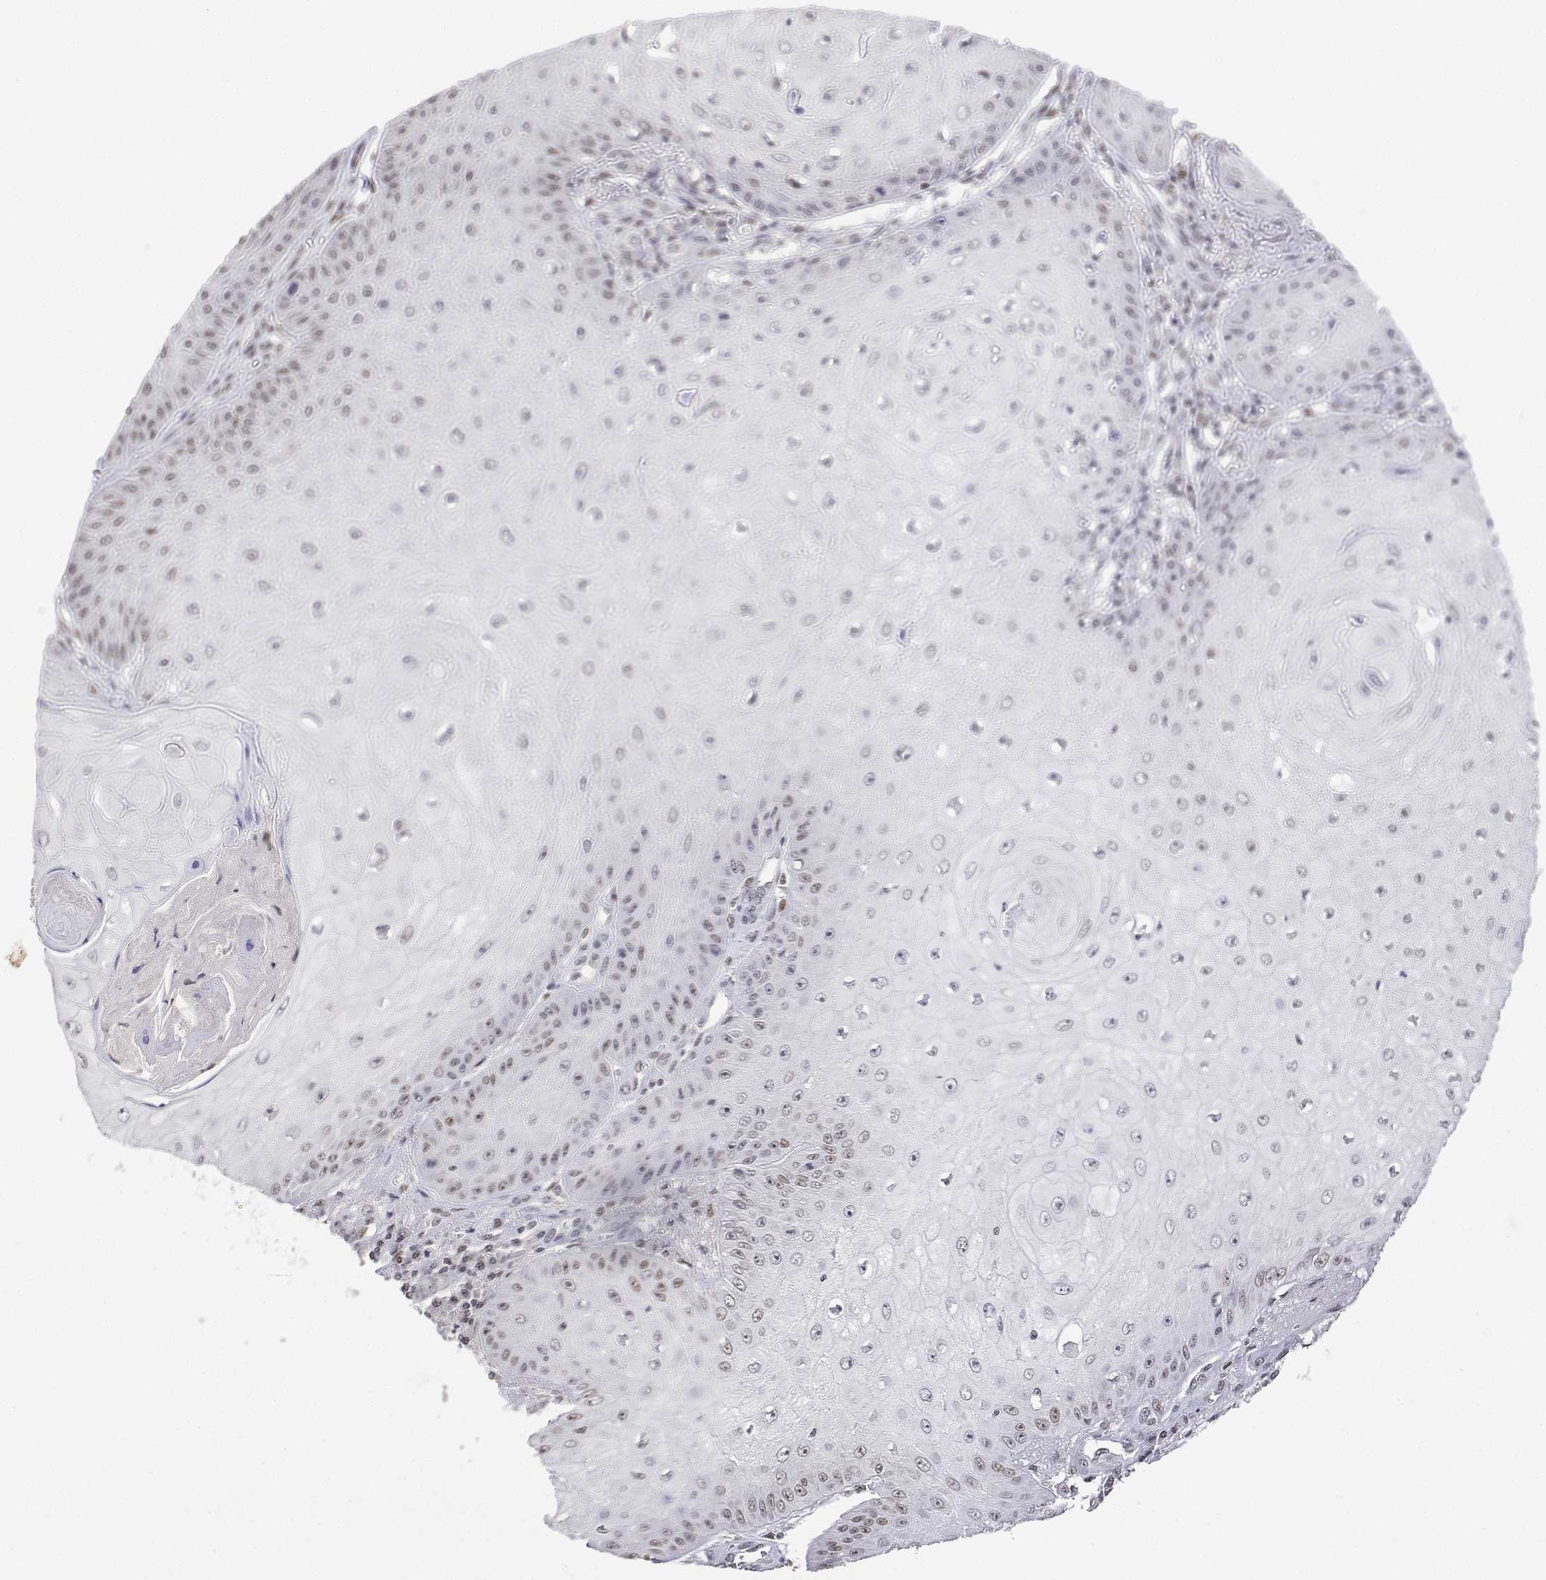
{"staining": {"intensity": "weak", "quantity": "<25%", "location": "nuclear"}, "tissue": "skin cancer", "cell_type": "Tumor cells", "image_type": "cancer", "snomed": [{"axis": "morphology", "description": "Squamous cell carcinoma, NOS"}, {"axis": "topography", "description": "Skin"}], "caption": "Immunohistochemistry of skin cancer (squamous cell carcinoma) displays no expression in tumor cells. Nuclei are stained in blue.", "gene": "XPC", "patient": {"sex": "male", "age": 70}}